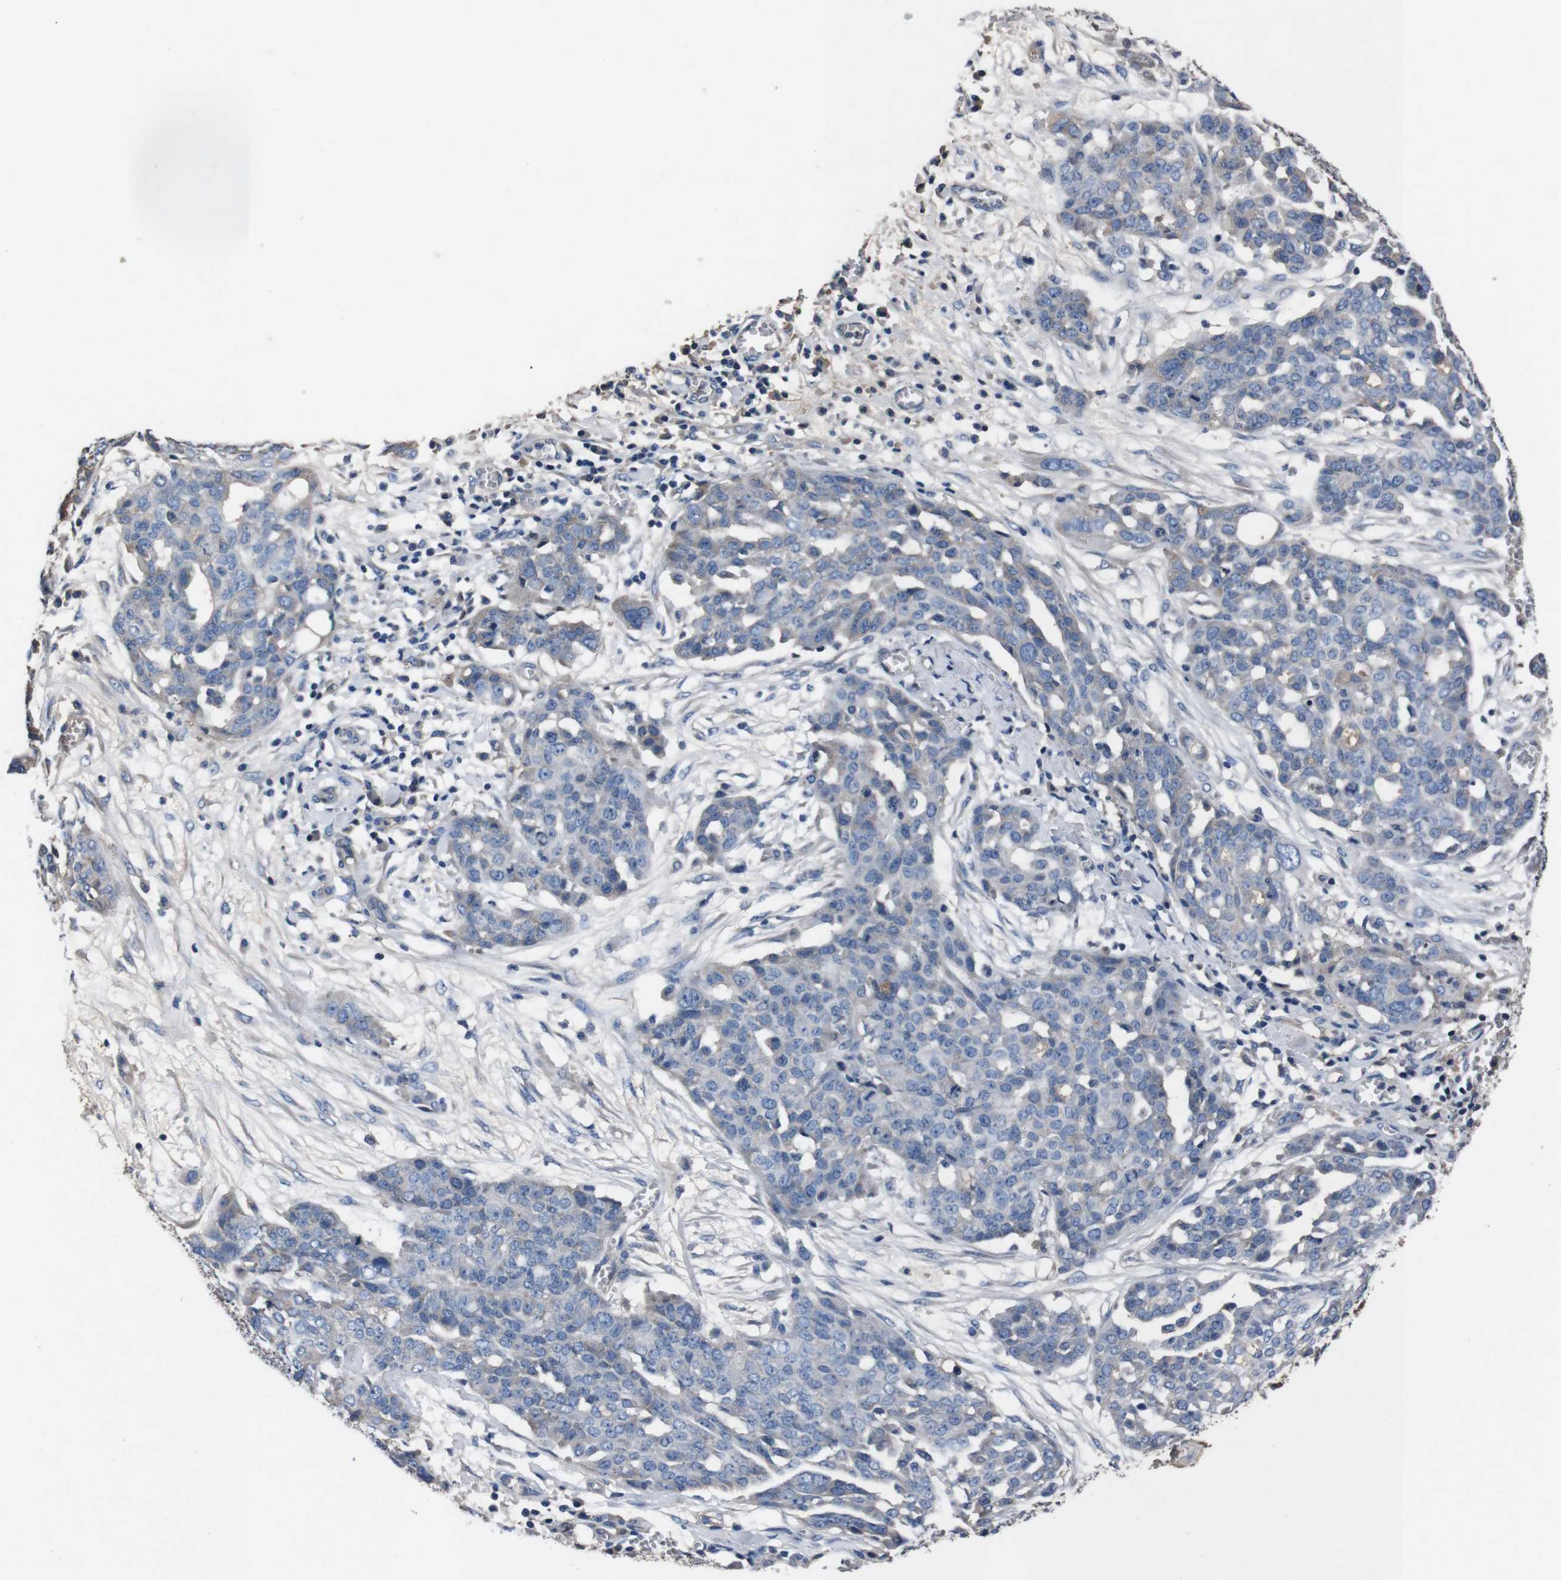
{"staining": {"intensity": "weak", "quantity": "<25%", "location": "cytoplasmic/membranous"}, "tissue": "ovarian cancer", "cell_type": "Tumor cells", "image_type": "cancer", "snomed": [{"axis": "morphology", "description": "Cystadenocarcinoma, serous, NOS"}, {"axis": "topography", "description": "Soft tissue"}, {"axis": "topography", "description": "Ovary"}], "caption": "Human serous cystadenocarcinoma (ovarian) stained for a protein using immunohistochemistry (IHC) exhibits no expression in tumor cells.", "gene": "LEP", "patient": {"sex": "female", "age": 57}}